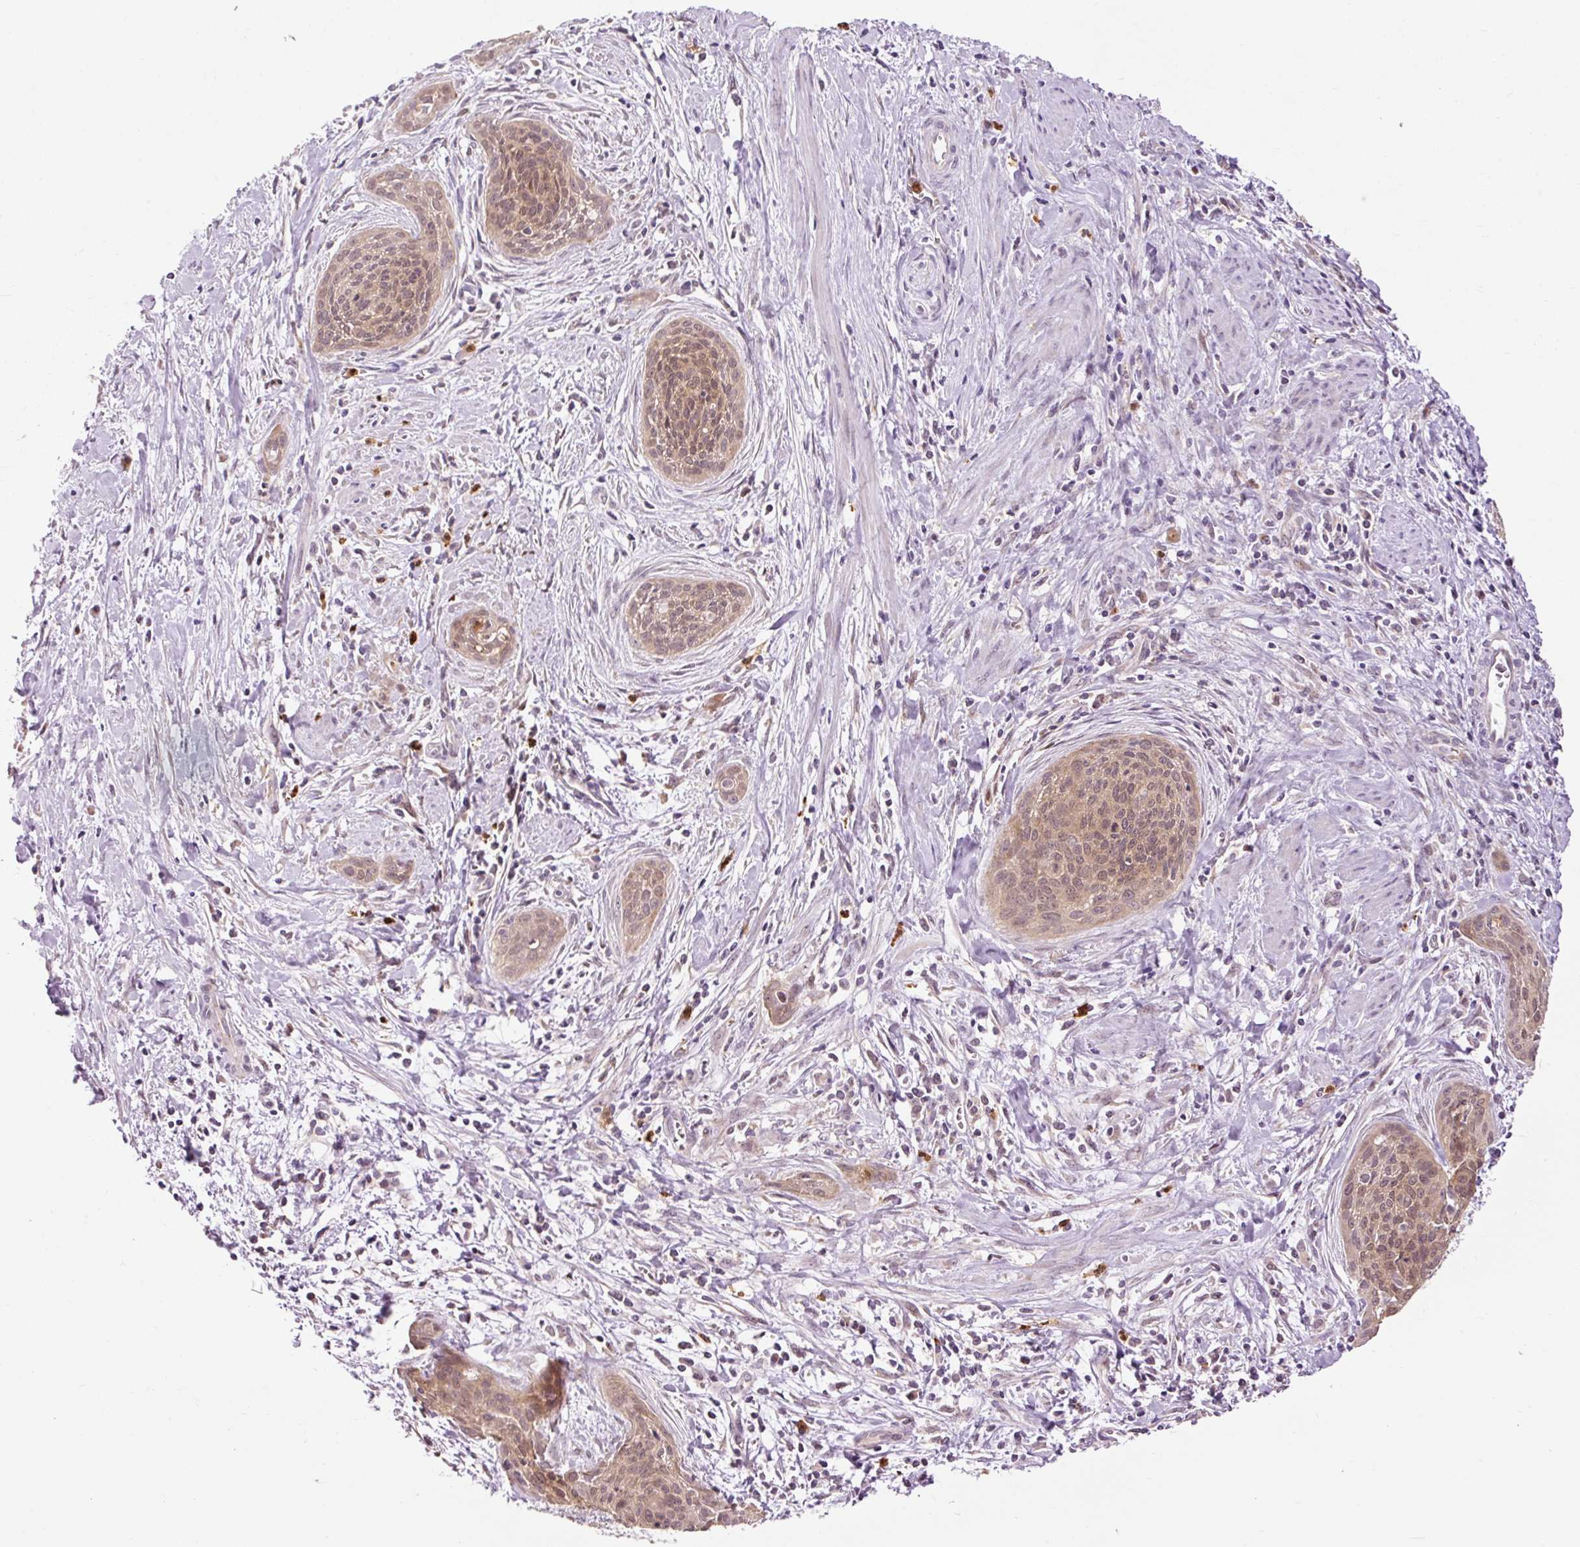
{"staining": {"intensity": "weak", "quantity": ">75%", "location": "cytoplasmic/membranous,nuclear"}, "tissue": "cervical cancer", "cell_type": "Tumor cells", "image_type": "cancer", "snomed": [{"axis": "morphology", "description": "Squamous cell carcinoma, NOS"}, {"axis": "topography", "description": "Cervix"}], "caption": "Immunohistochemical staining of human cervical cancer demonstrates low levels of weak cytoplasmic/membranous and nuclear positivity in approximately >75% of tumor cells.", "gene": "PRDX5", "patient": {"sex": "female", "age": 55}}